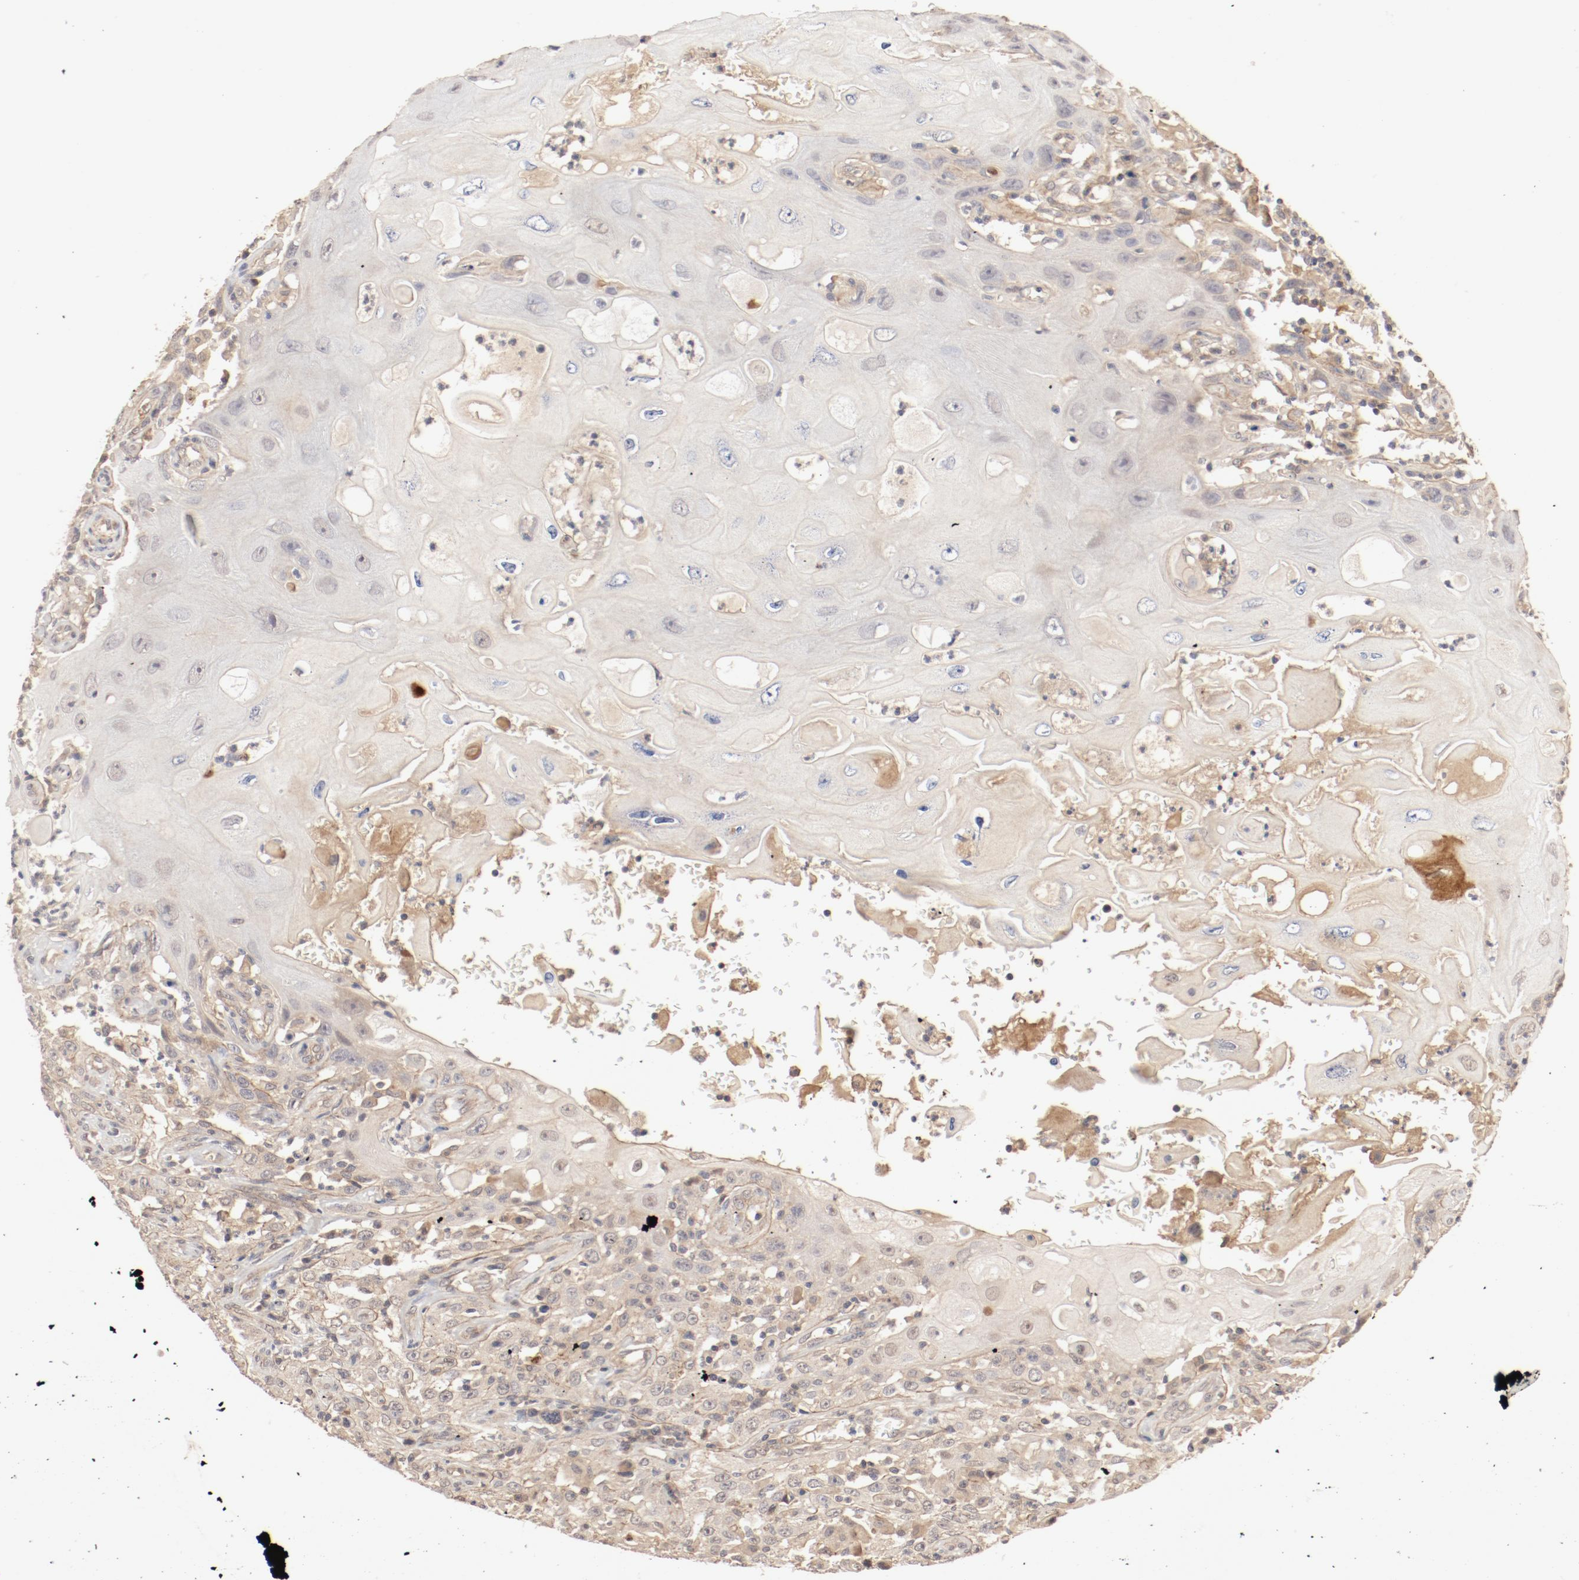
{"staining": {"intensity": "moderate", "quantity": ">75%", "location": "cytoplasmic/membranous,nuclear"}, "tissue": "head and neck cancer", "cell_type": "Tumor cells", "image_type": "cancer", "snomed": [{"axis": "morphology", "description": "Squamous cell carcinoma, NOS"}, {"axis": "topography", "description": "Oral tissue"}, {"axis": "topography", "description": "Head-Neck"}], "caption": "Human head and neck cancer stained with a brown dye shows moderate cytoplasmic/membranous and nuclear positive positivity in about >75% of tumor cells.", "gene": "IL3RA", "patient": {"sex": "female", "age": 76}}